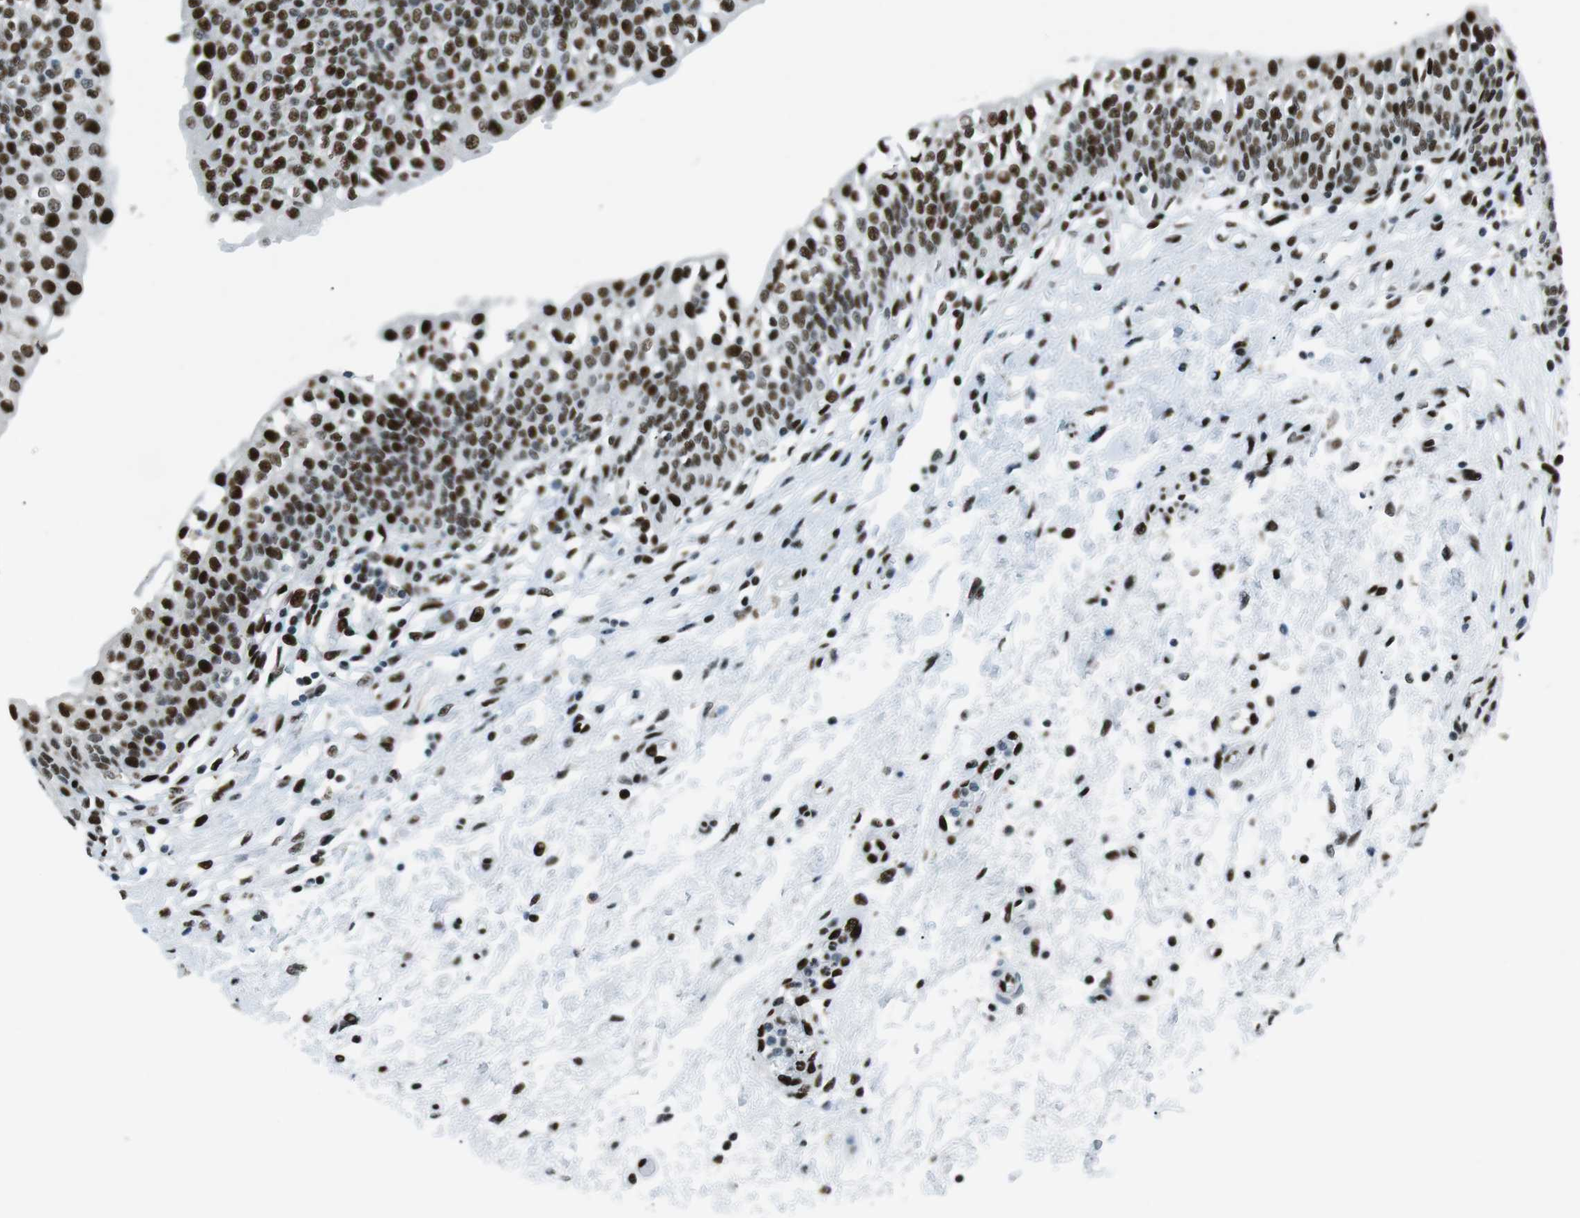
{"staining": {"intensity": "strong", "quantity": ">75%", "location": "nuclear"}, "tissue": "urinary bladder", "cell_type": "Urothelial cells", "image_type": "normal", "snomed": [{"axis": "morphology", "description": "Normal tissue, NOS"}, {"axis": "topography", "description": "Urinary bladder"}], "caption": "This photomicrograph exhibits immunohistochemistry staining of normal urinary bladder, with high strong nuclear positivity in approximately >75% of urothelial cells.", "gene": "PML", "patient": {"sex": "male", "age": 55}}